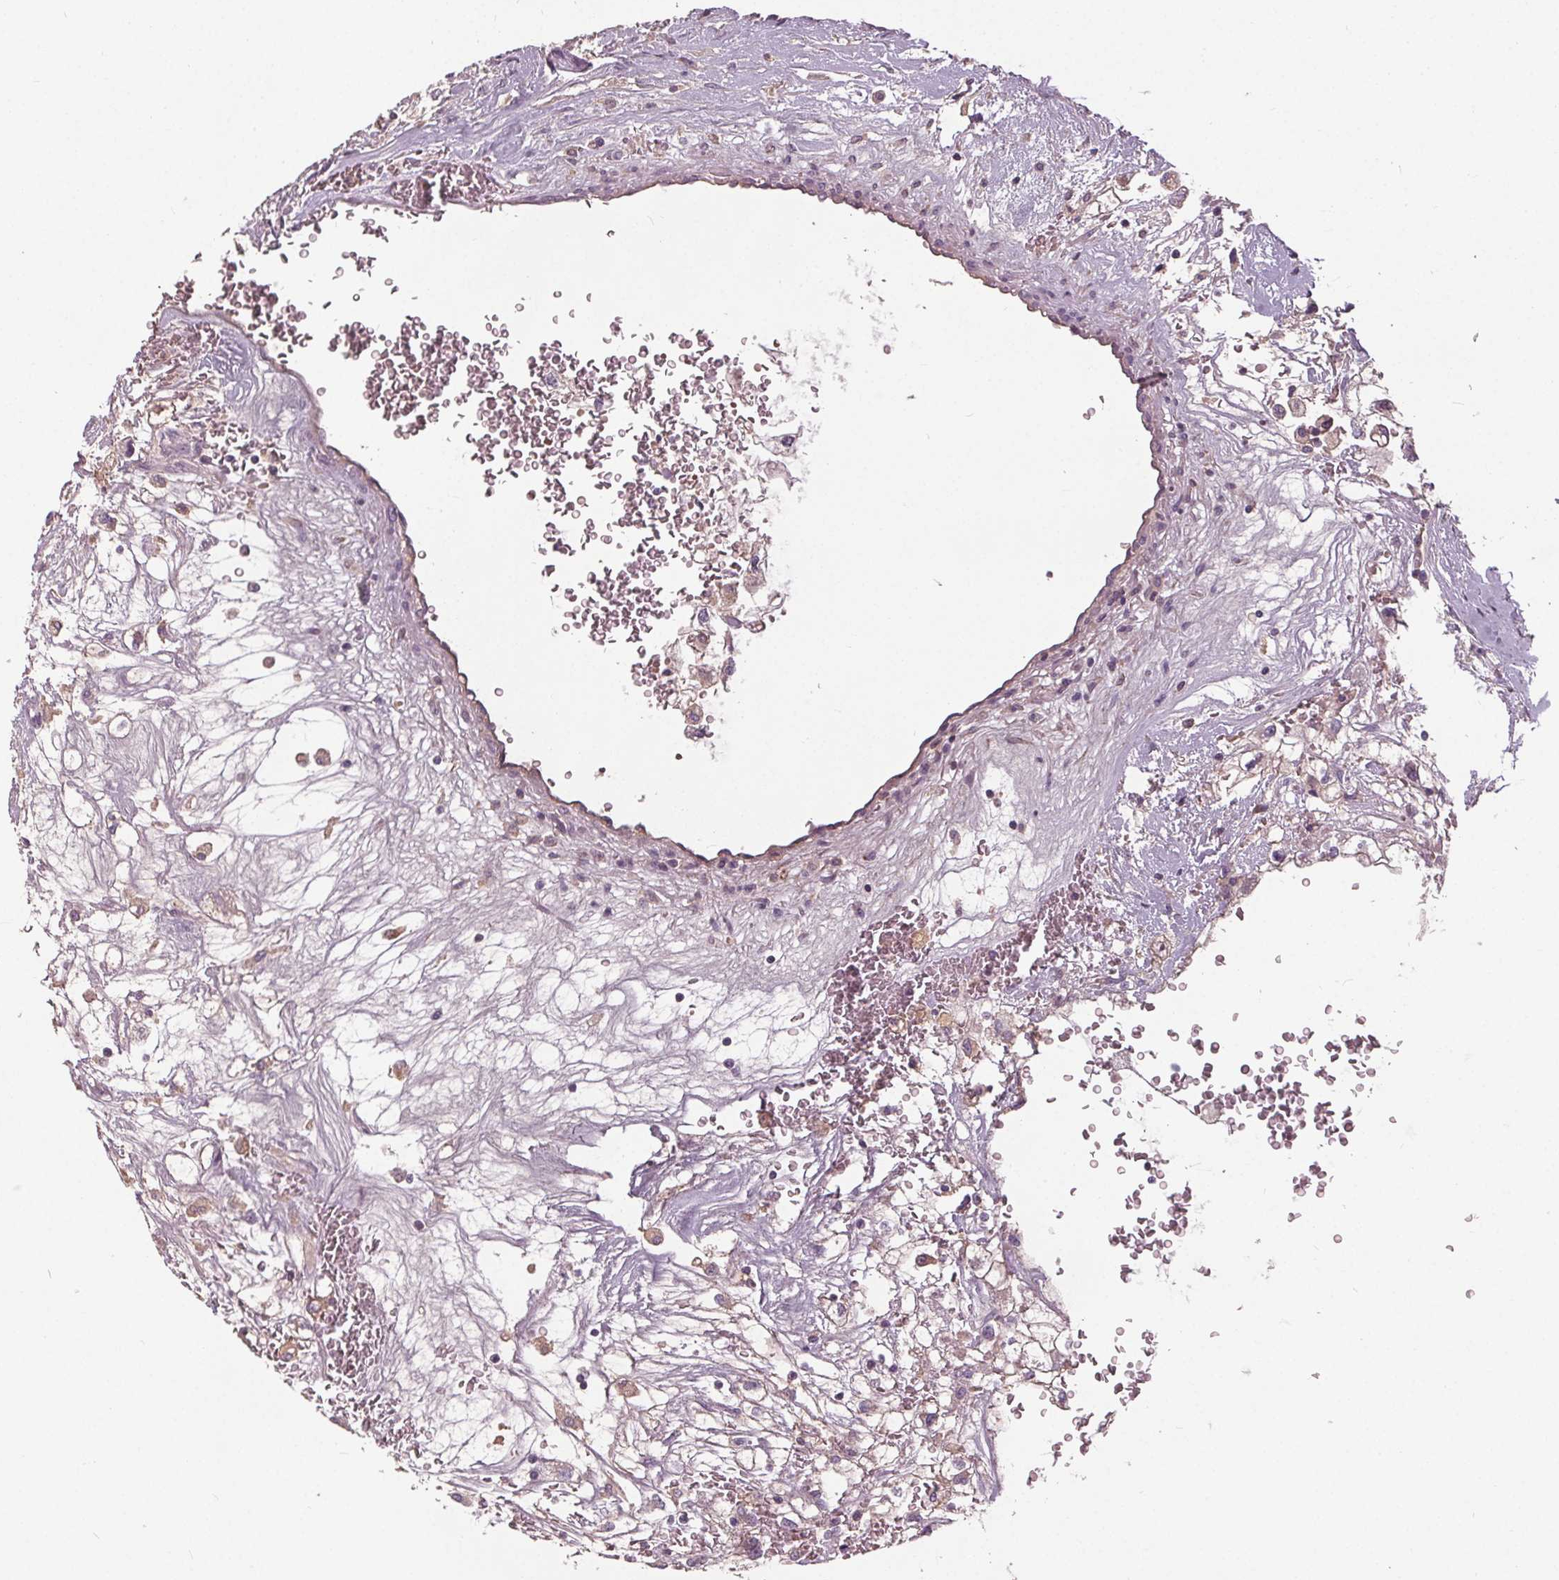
{"staining": {"intensity": "negative", "quantity": "none", "location": "none"}, "tissue": "renal cancer", "cell_type": "Tumor cells", "image_type": "cancer", "snomed": [{"axis": "morphology", "description": "Adenocarcinoma, NOS"}, {"axis": "topography", "description": "Kidney"}], "caption": "Renal cancer (adenocarcinoma) was stained to show a protein in brown. There is no significant positivity in tumor cells.", "gene": "PDGFD", "patient": {"sex": "male", "age": 59}}